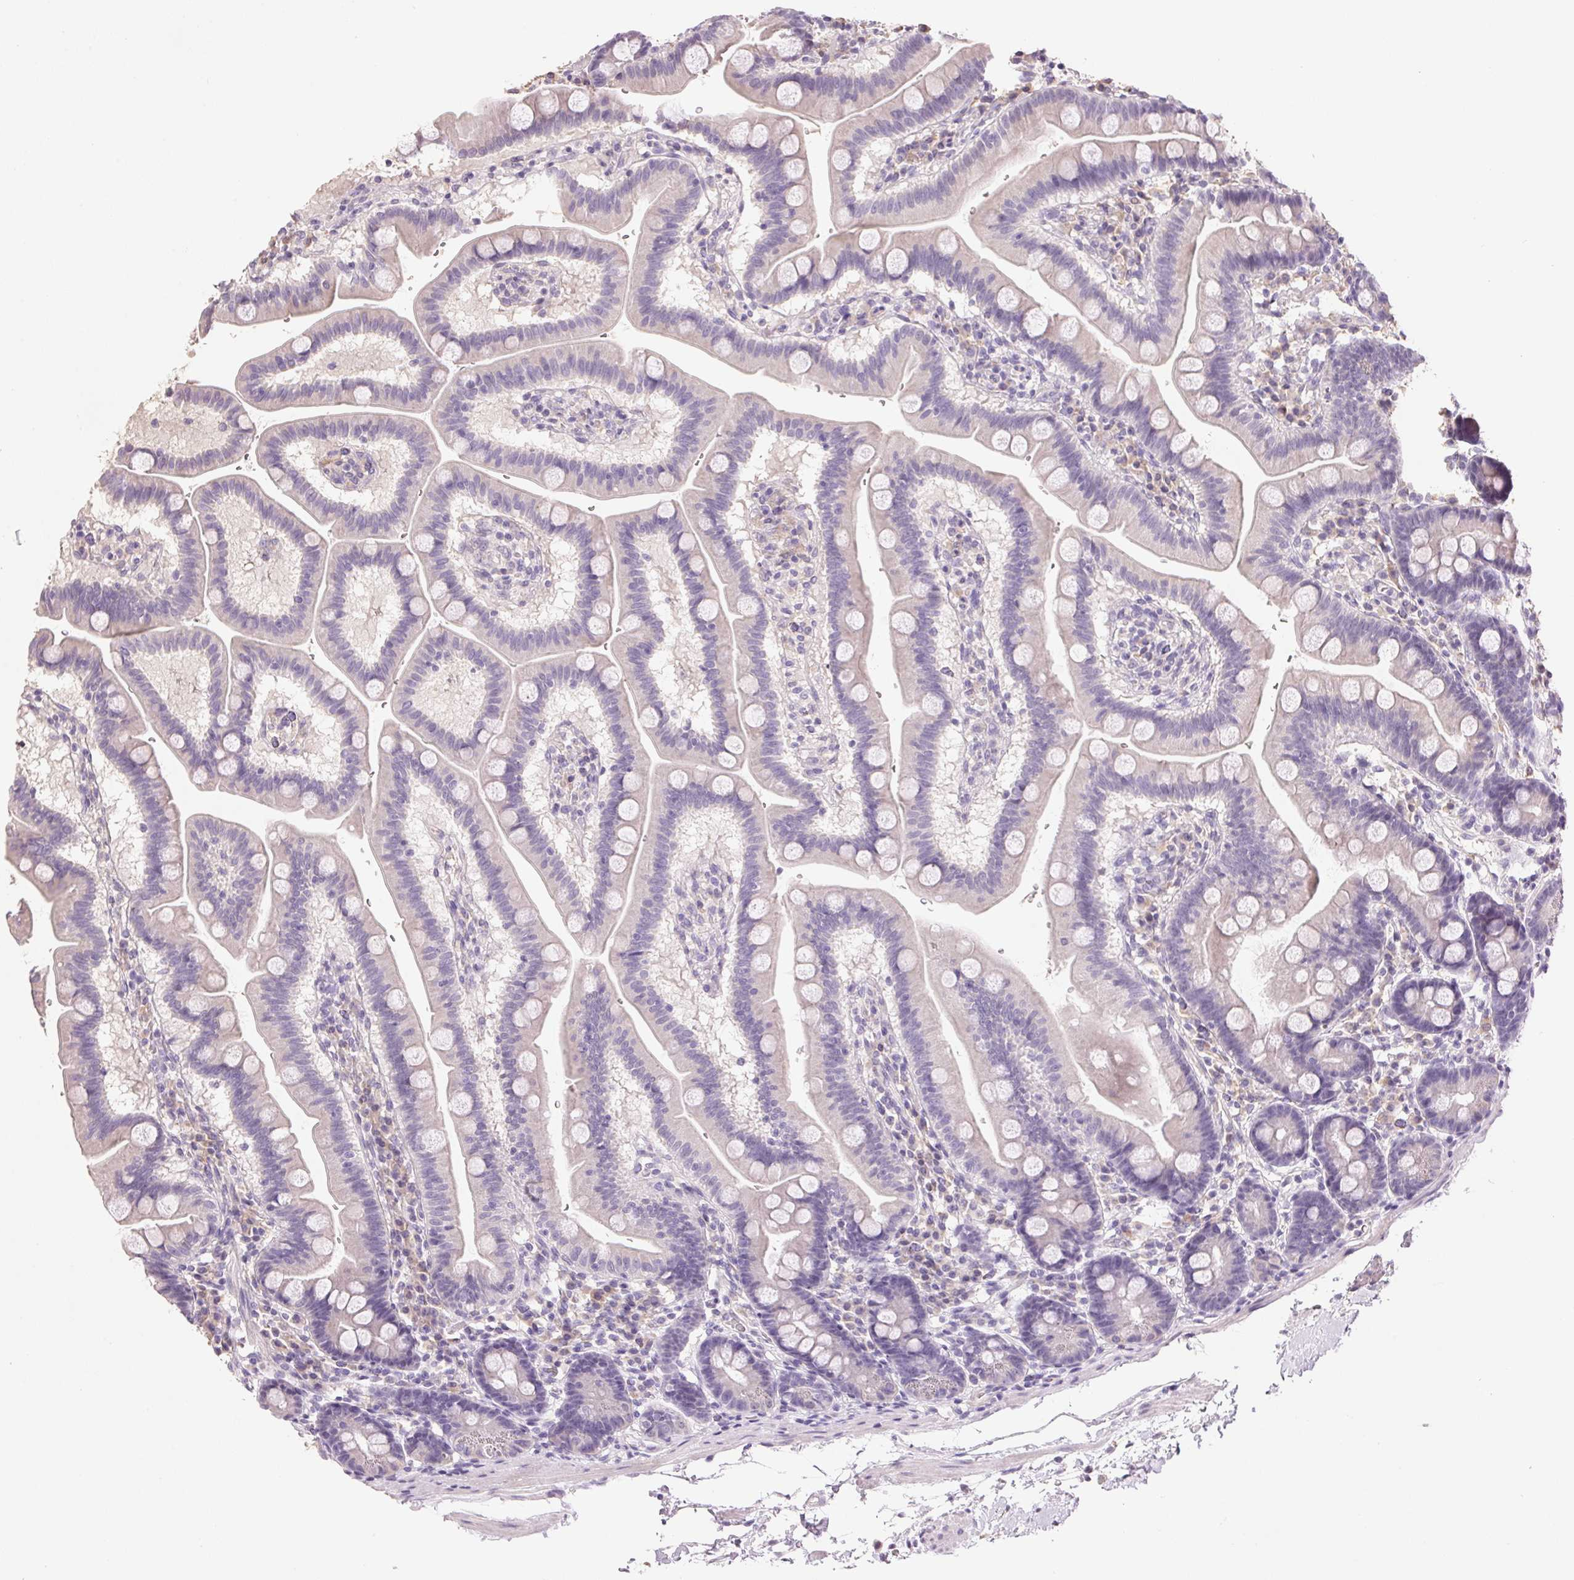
{"staining": {"intensity": "negative", "quantity": "none", "location": "none"}, "tissue": "duodenum", "cell_type": "Glandular cells", "image_type": "normal", "snomed": [{"axis": "morphology", "description": "Normal tissue, NOS"}, {"axis": "topography", "description": "Duodenum"}], "caption": "There is no significant expression in glandular cells of duodenum. The staining is performed using DAB brown chromogen with nuclei counter-stained in using hematoxylin.", "gene": "LYZL6", "patient": {"sex": "male", "age": 59}}